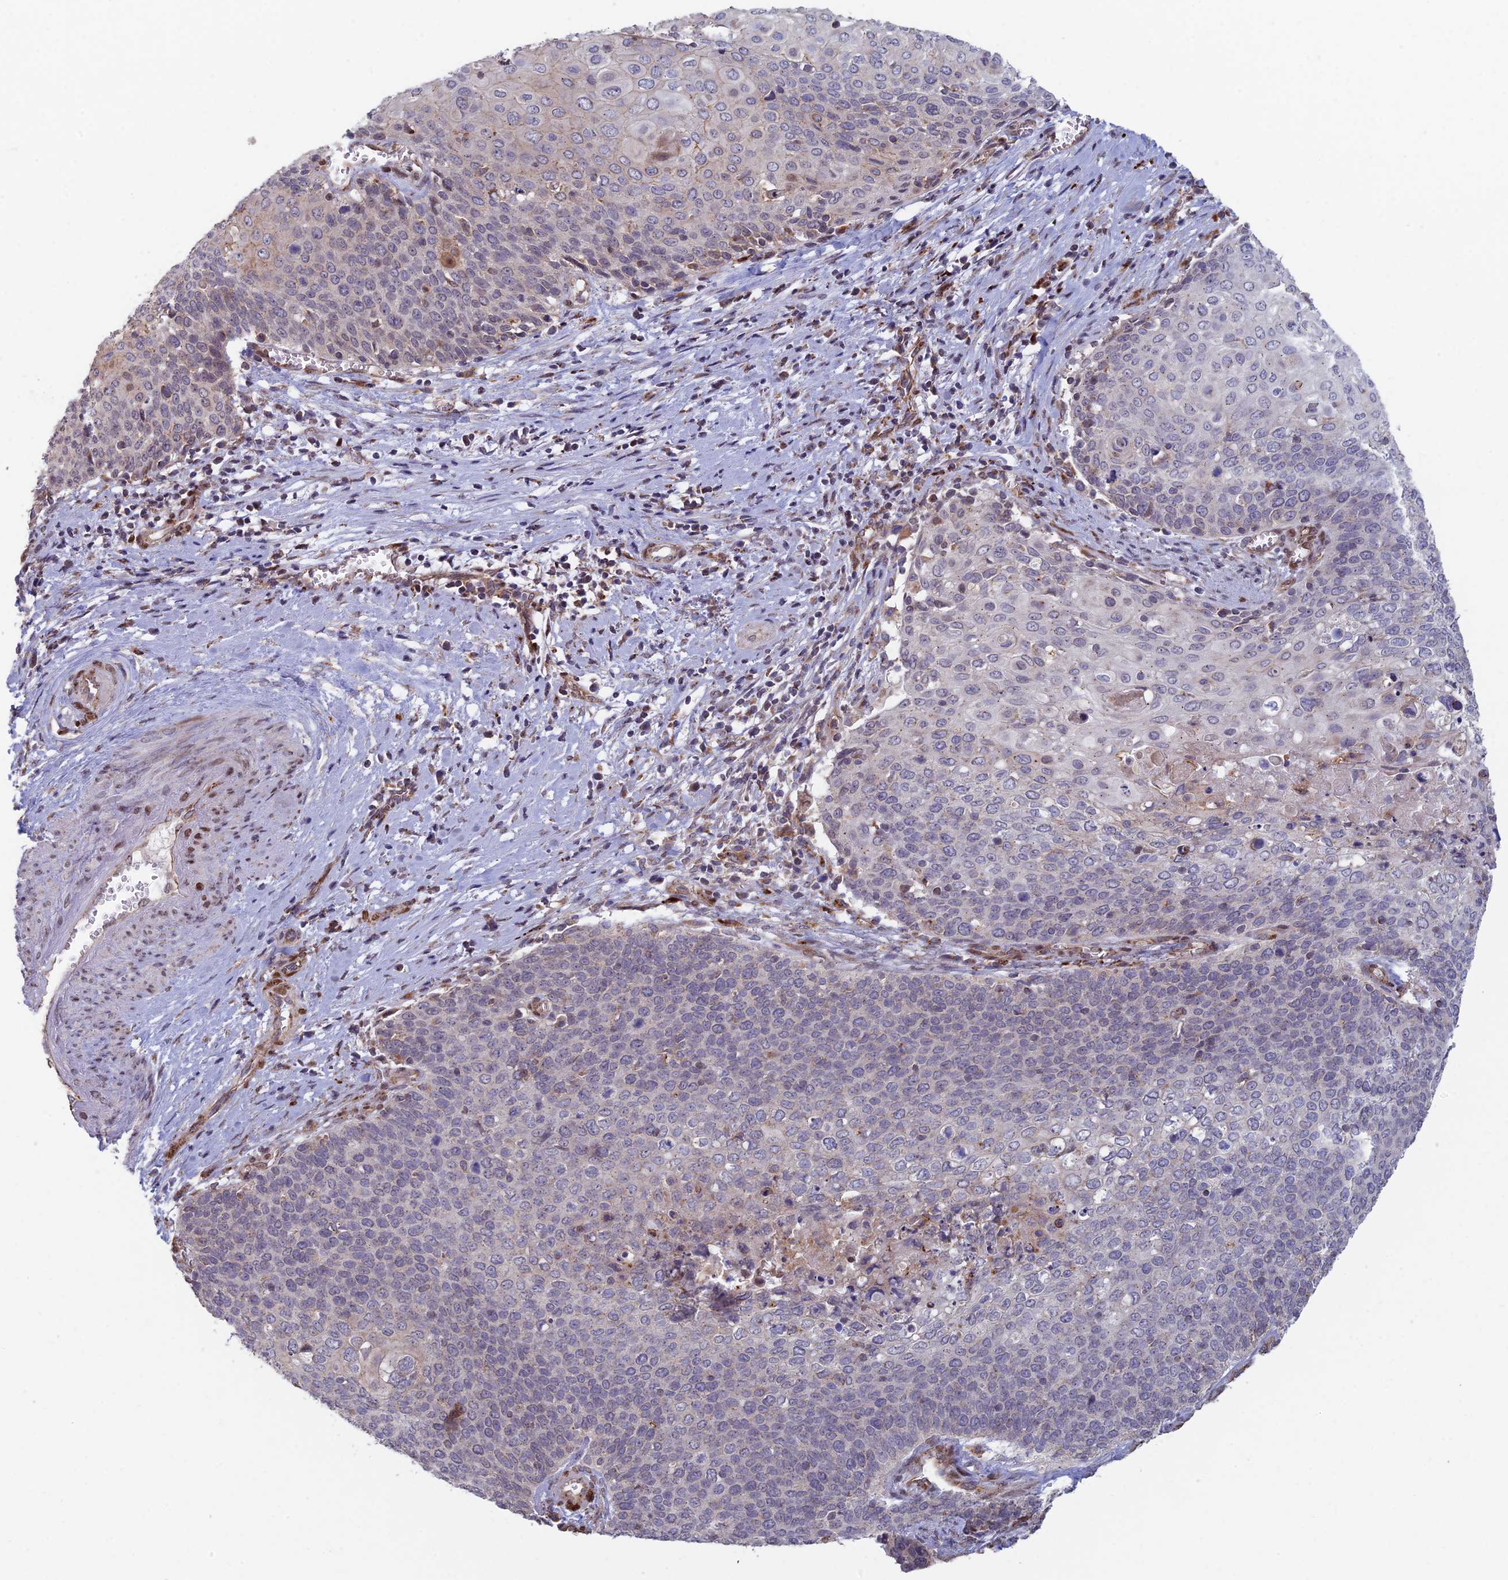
{"staining": {"intensity": "negative", "quantity": "none", "location": "none"}, "tissue": "cervical cancer", "cell_type": "Tumor cells", "image_type": "cancer", "snomed": [{"axis": "morphology", "description": "Squamous cell carcinoma, NOS"}, {"axis": "topography", "description": "Cervix"}], "caption": "Protein analysis of cervical squamous cell carcinoma demonstrates no significant expression in tumor cells.", "gene": "FOXS1", "patient": {"sex": "female", "age": 39}}